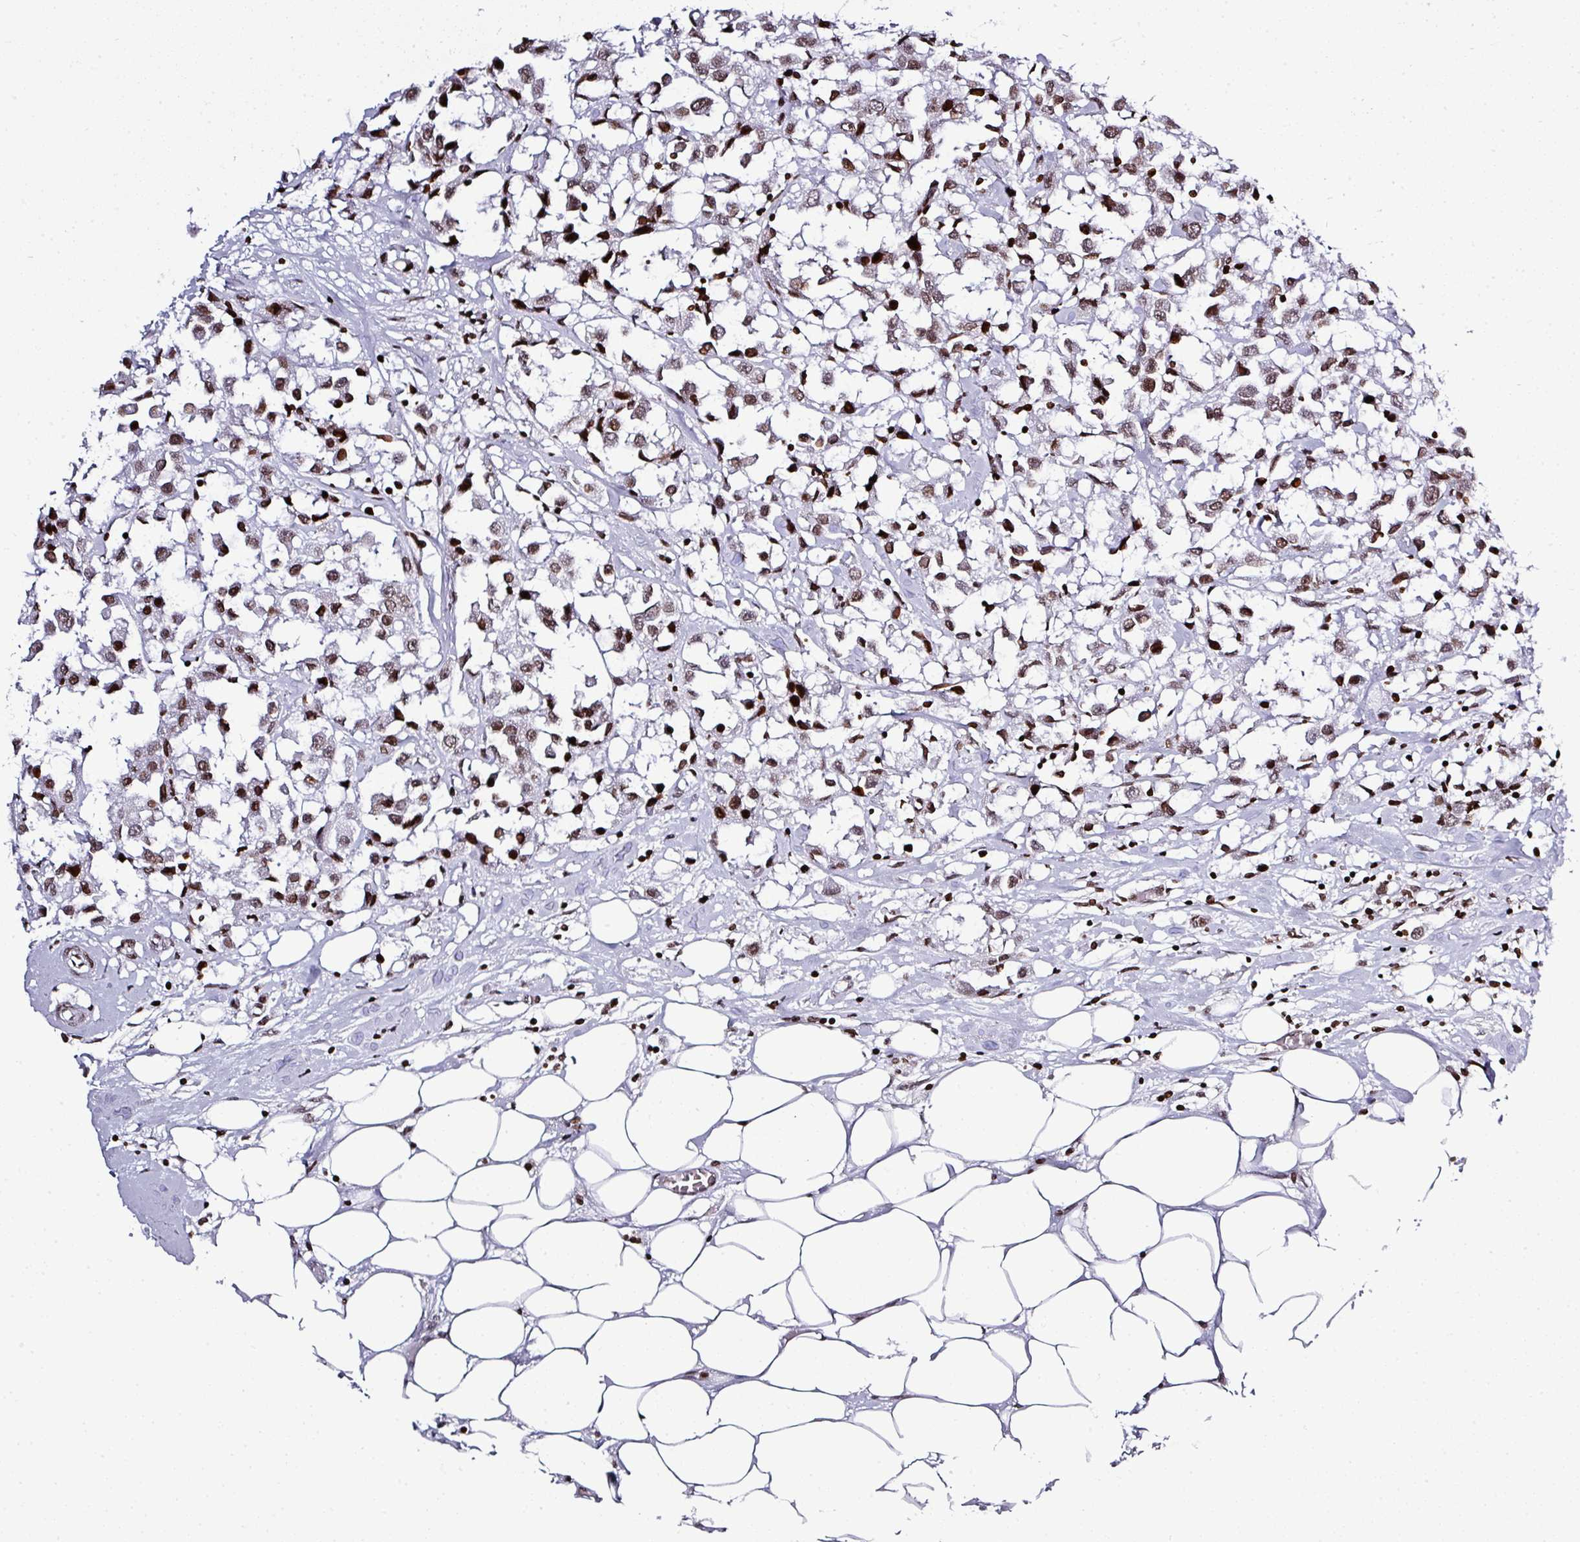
{"staining": {"intensity": "moderate", "quantity": ">75%", "location": "nuclear"}, "tissue": "breast cancer", "cell_type": "Tumor cells", "image_type": "cancer", "snomed": [{"axis": "morphology", "description": "Duct carcinoma"}, {"axis": "topography", "description": "Breast"}], "caption": "Approximately >75% of tumor cells in human breast cancer (infiltrating ductal carcinoma) show moderate nuclear protein expression as visualized by brown immunohistochemical staining.", "gene": "RASL11A", "patient": {"sex": "female", "age": 61}}